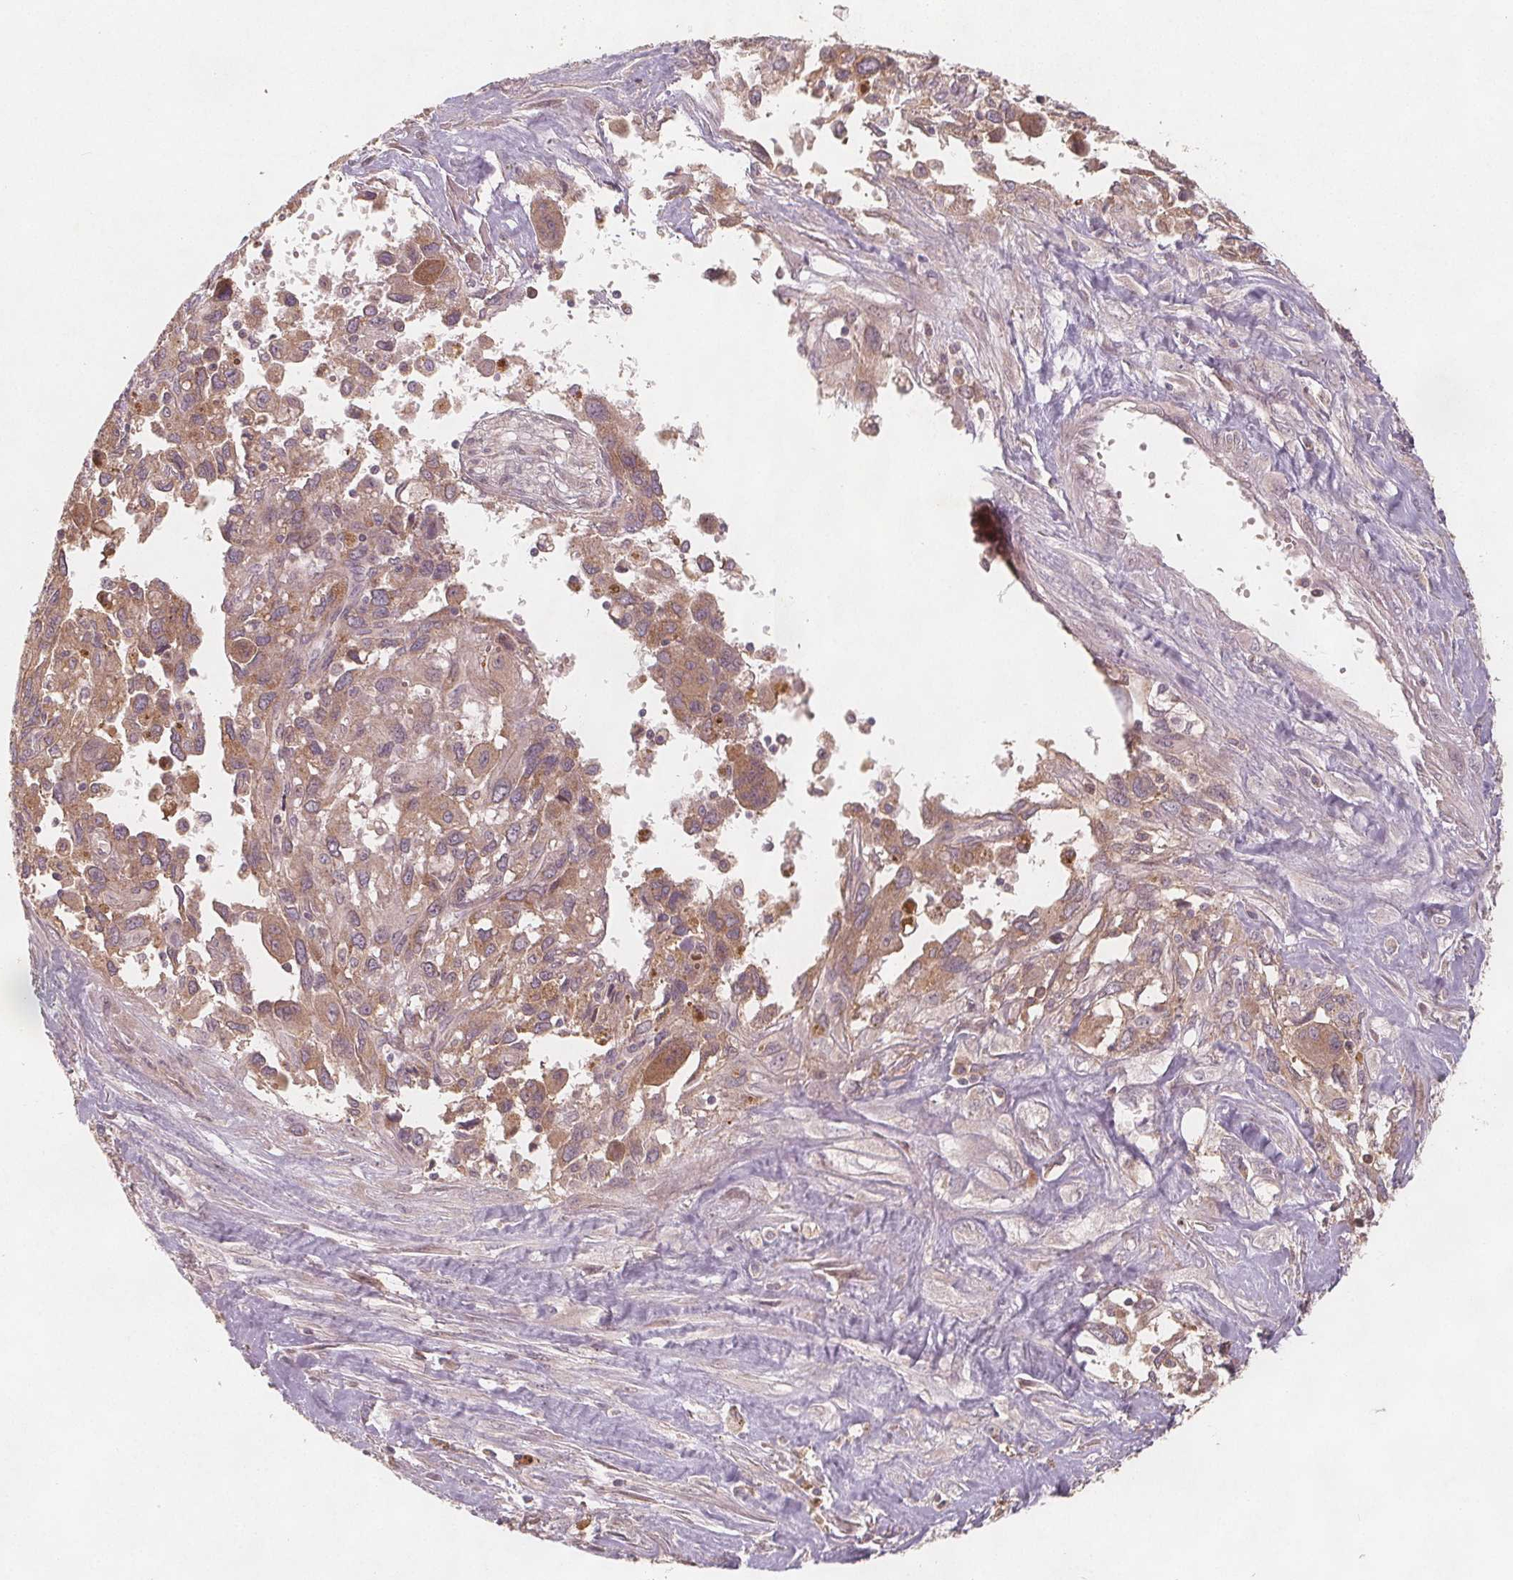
{"staining": {"intensity": "weak", "quantity": "25%-75%", "location": "cytoplasmic/membranous"}, "tissue": "pancreatic cancer", "cell_type": "Tumor cells", "image_type": "cancer", "snomed": [{"axis": "morphology", "description": "Adenocarcinoma, NOS"}, {"axis": "topography", "description": "Pancreas"}], "caption": "Tumor cells show low levels of weak cytoplasmic/membranous positivity in about 25%-75% of cells in human pancreatic cancer. (DAB IHC, brown staining for protein, blue staining for nuclei).", "gene": "NCSTN", "patient": {"sex": "female", "age": 47}}